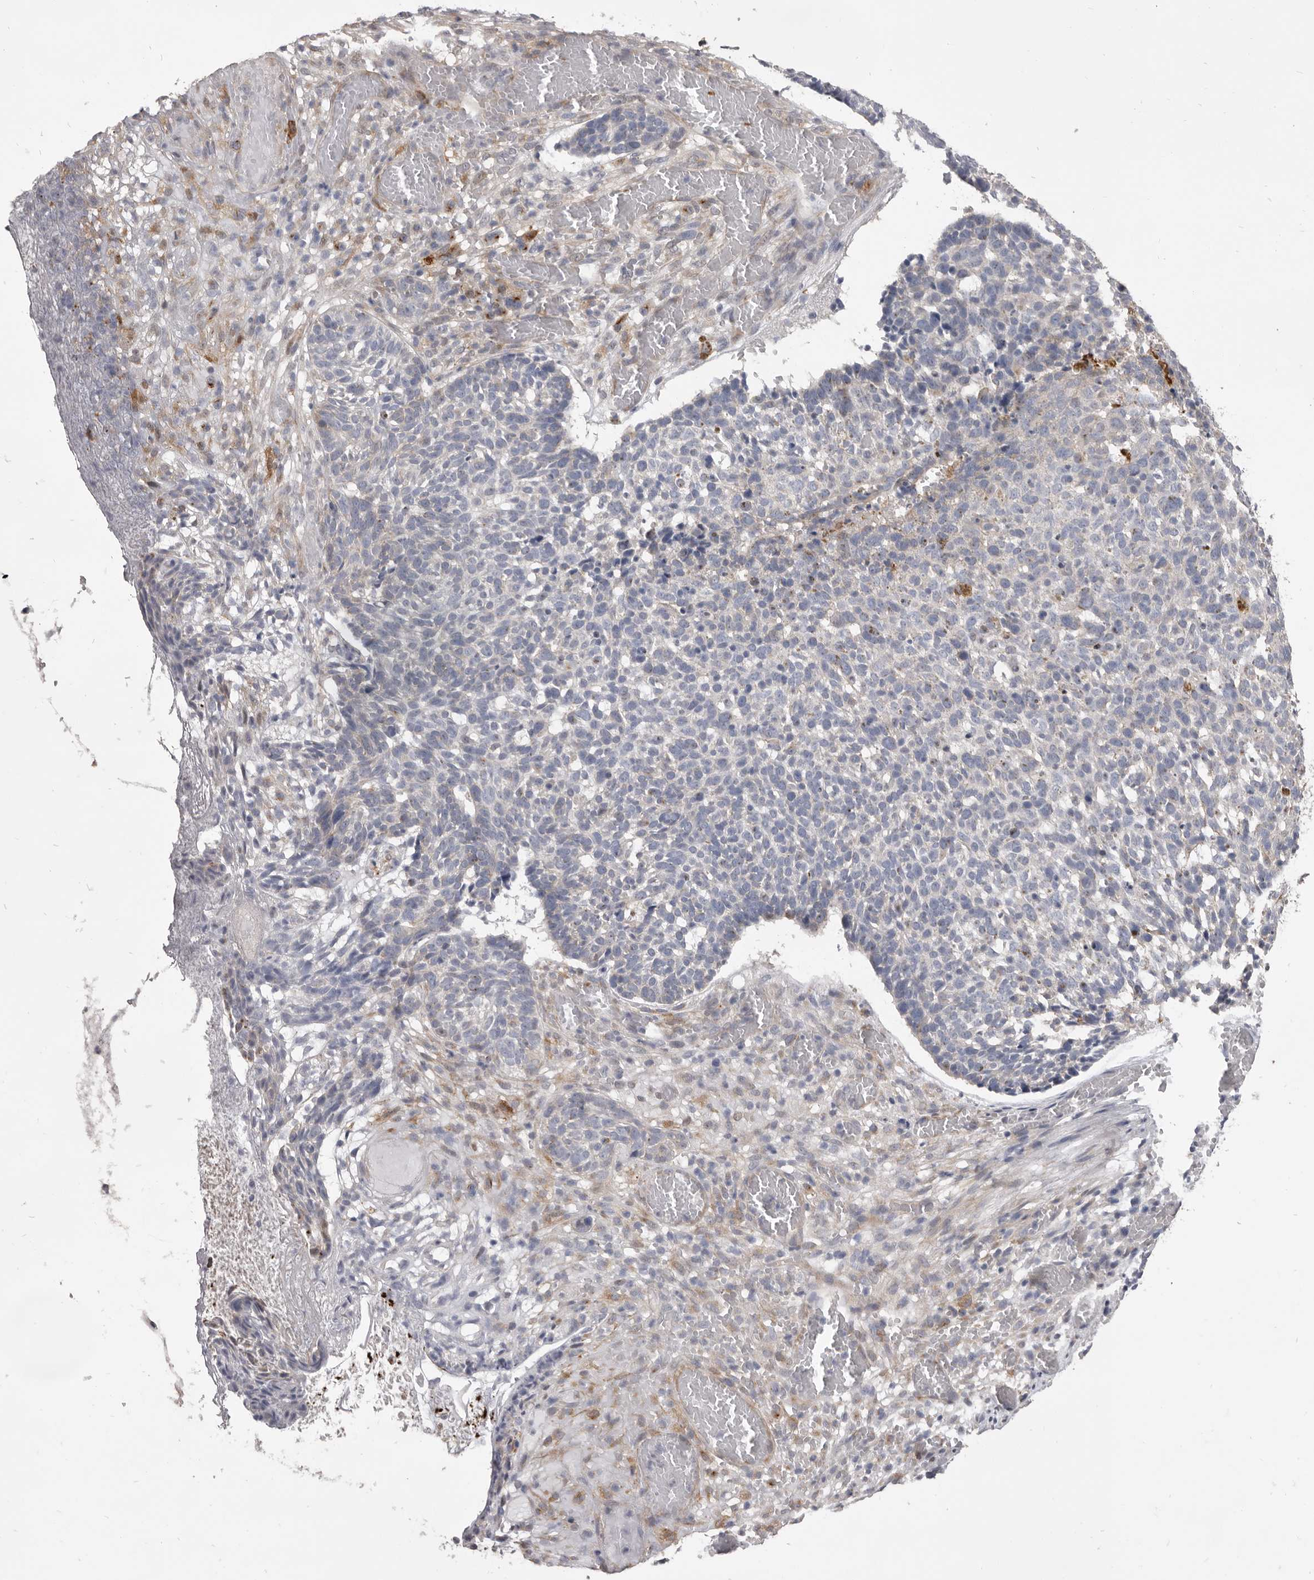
{"staining": {"intensity": "negative", "quantity": "none", "location": "none"}, "tissue": "skin cancer", "cell_type": "Tumor cells", "image_type": "cancer", "snomed": [{"axis": "morphology", "description": "Basal cell carcinoma"}, {"axis": "topography", "description": "Skin"}], "caption": "Immunohistochemistry micrograph of neoplastic tissue: human skin basal cell carcinoma stained with DAB (3,3'-diaminobenzidine) displays no significant protein positivity in tumor cells.", "gene": "VPS45", "patient": {"sex": "male", "age": 85}}